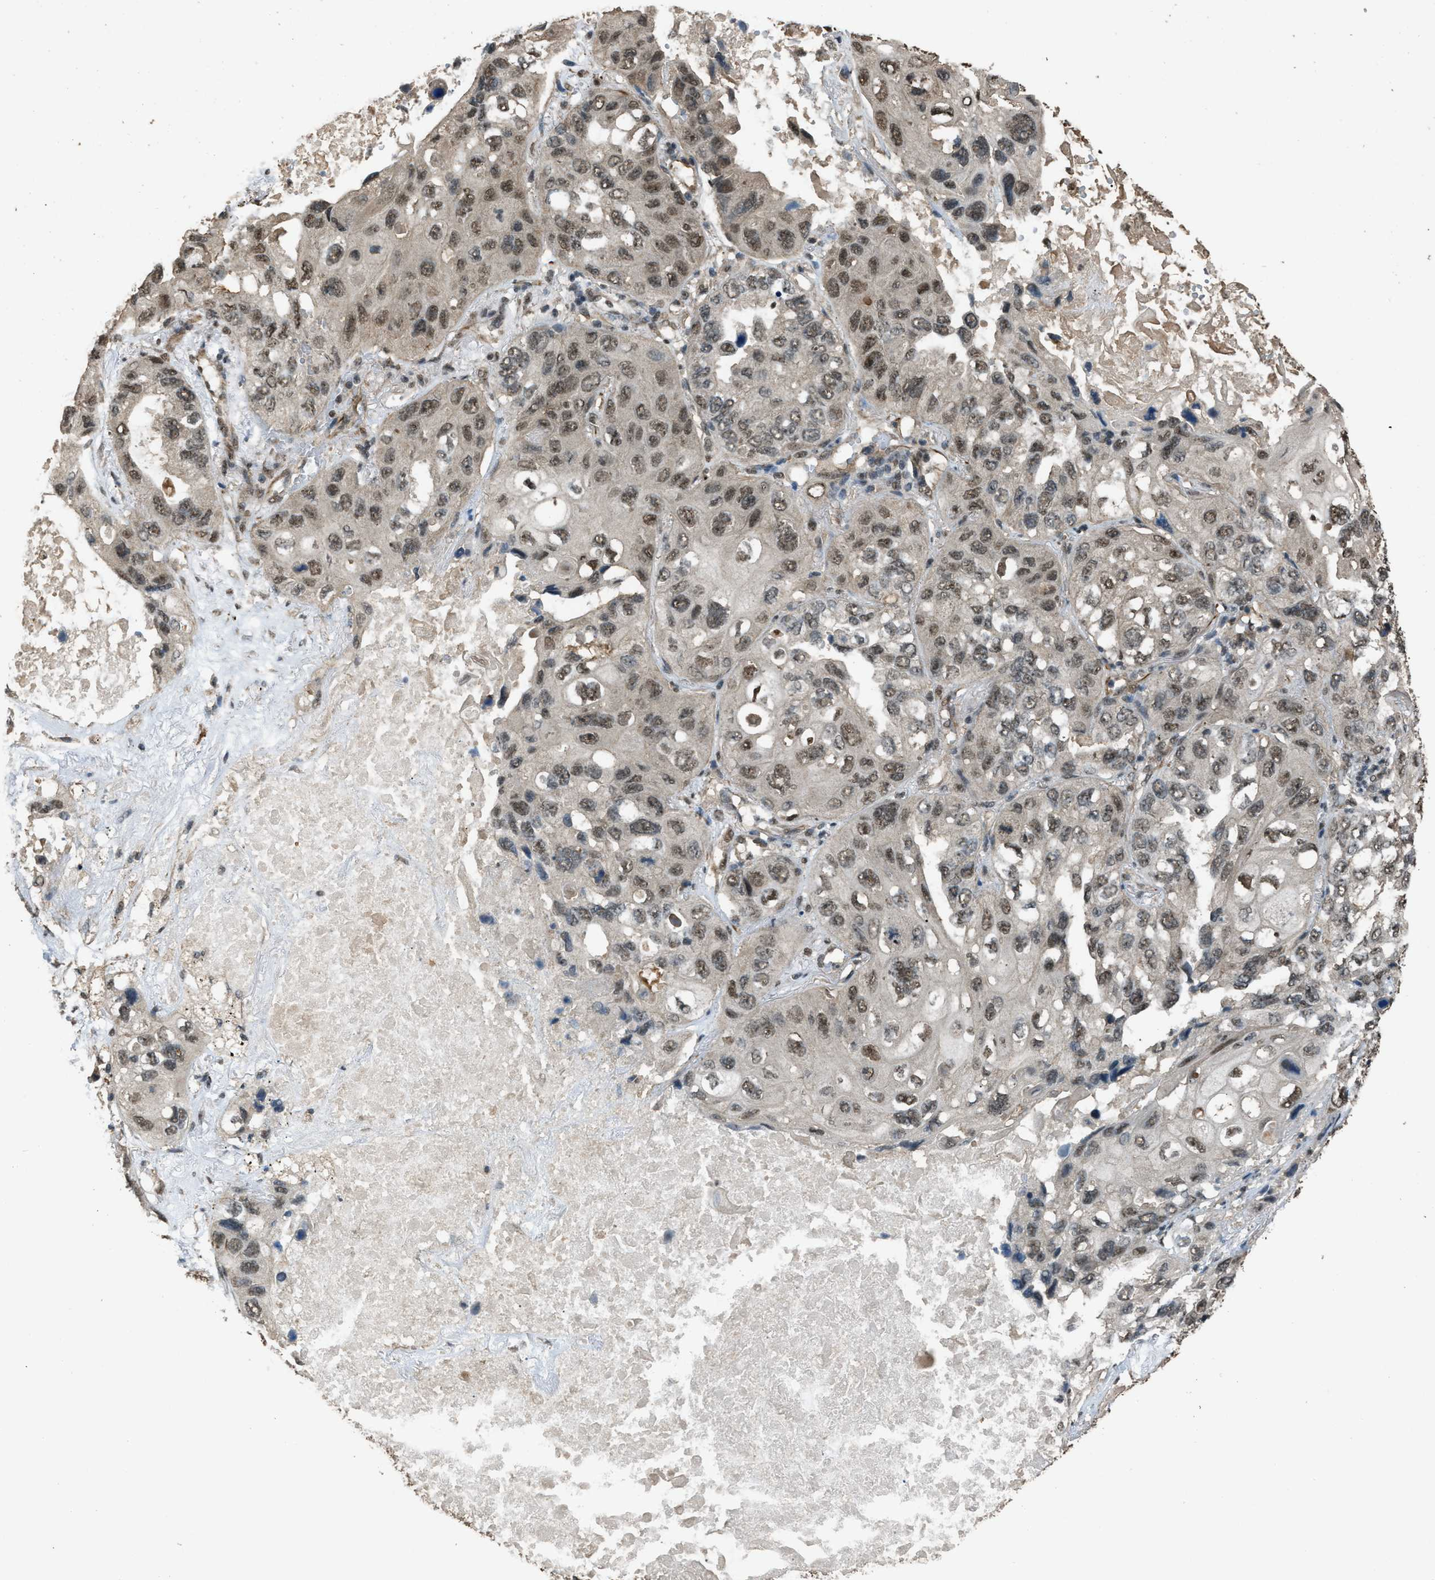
{"staining": {"intensity": "moderate", "quantity": ">75%", "location": "nuclear"}, "tissue": "lung cancer", "cell_type": "Tumor cells", "image_type": "cancer", "snomed": [{"axis": "morphology", "description": "Squamous cell carcinoma, NOS"}, {"axis": "topography", "description": "Lung"}], "caption": "This histopathology image shows lung cancer (squamous cell carcinoma) stained with immunohistochemistry (IHC) to label a protein in brown. The nuclear of tumor cells show moderate positivity for the protein. Nuclei are counter-stained blue.", "gene": "SERTAD2", "patient": {"sex": "female", "age": 73}}